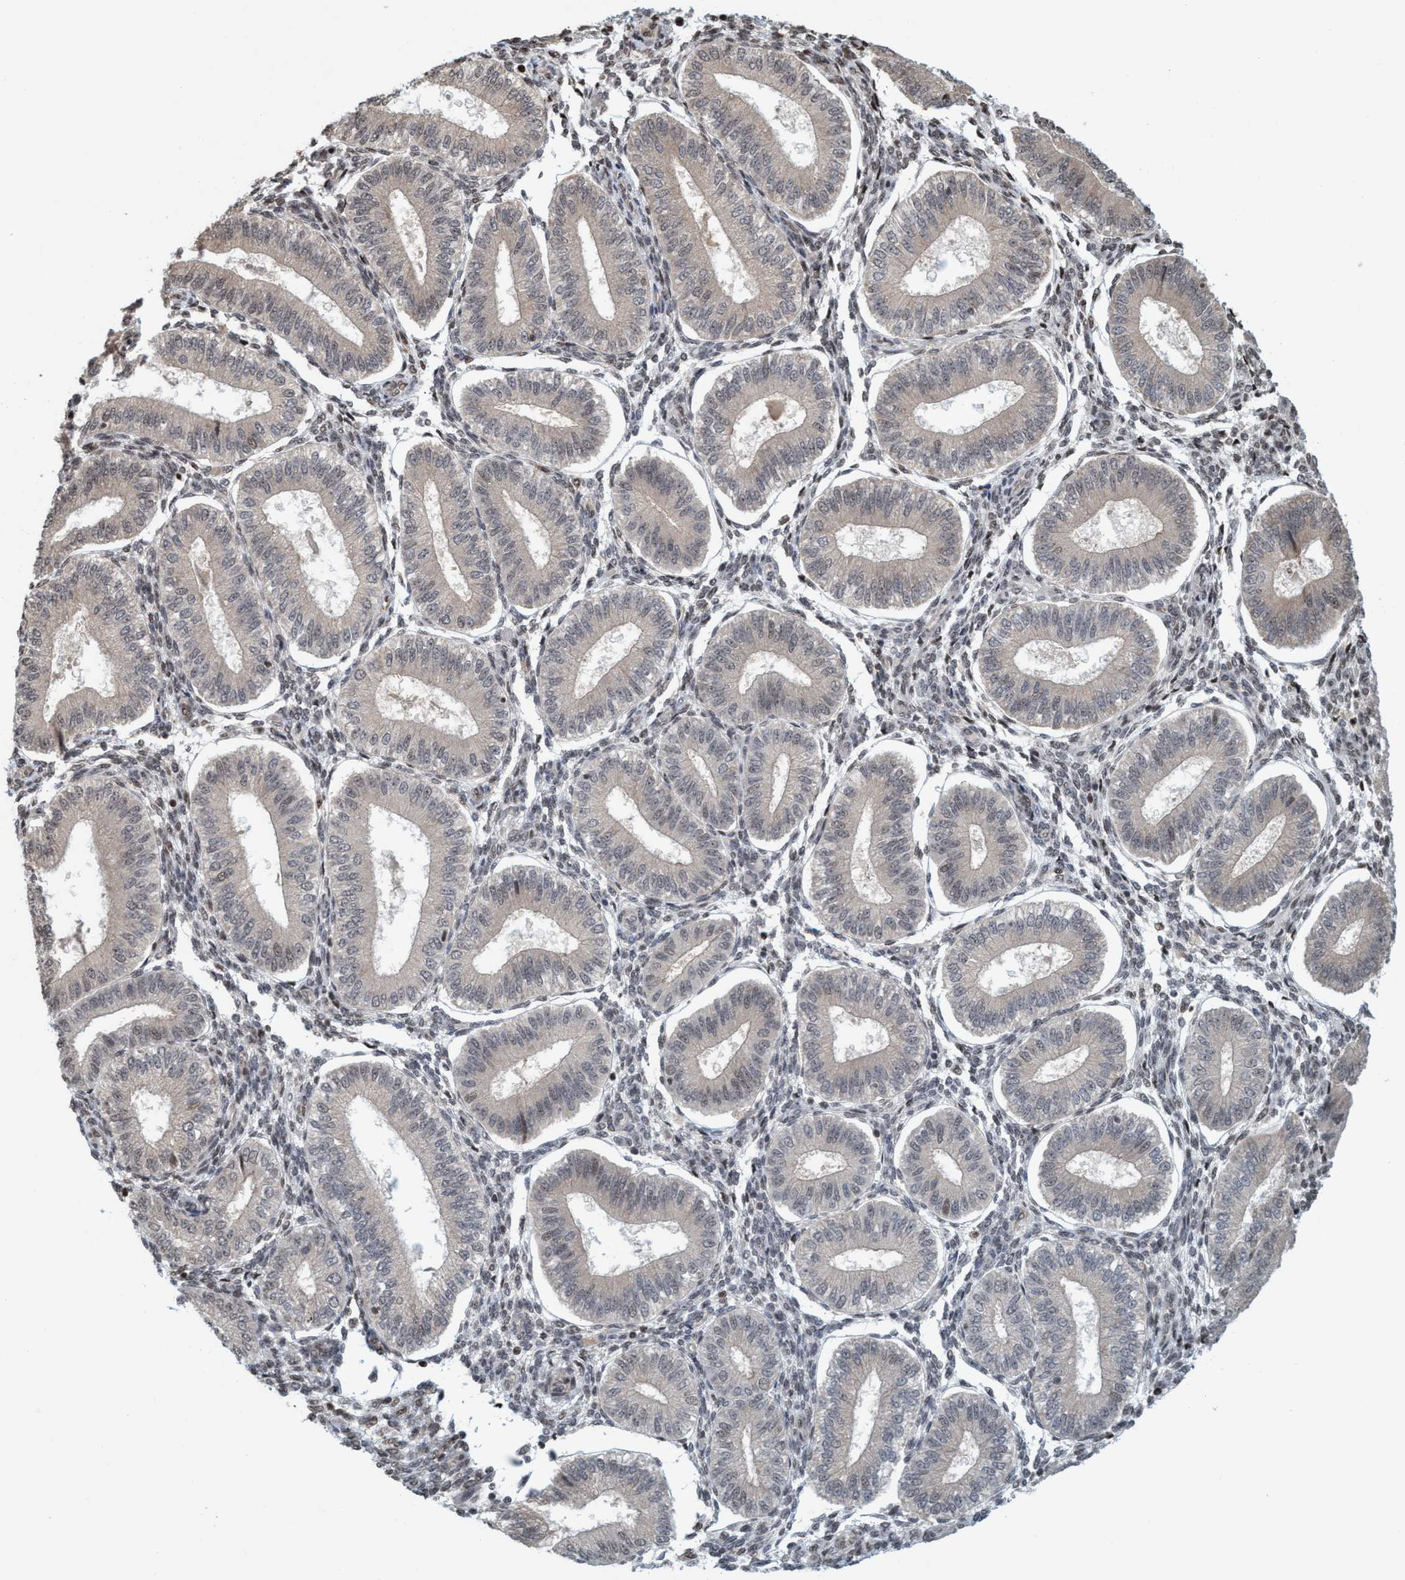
{"staining": {"intensity": "strong", "quantity": "<25%", "location": "nuclear"}, "tissue": "endometrium", "cell_type": "Cells in endometrial stroma", "image_type": "normal", "snomed": [{"axis": "morphology", "description": "Normal tissue, NOS"}, {"axis": "topography", "description": "Endometrium"}], "caption": "The photomicrograph reveals immunohistochemical staining of unremarkable endometrium. There is strong nuclear staining is present in about <25% of cells in endometrial stroma. The staining was performed using DAB (3,3'-diaminobenzidine), with brown indicating positive protein expression. Nuclei are stained blue with hematoxylin.", "gene": "SMCR8", "patient": {"sex": "female", "age": 39}}